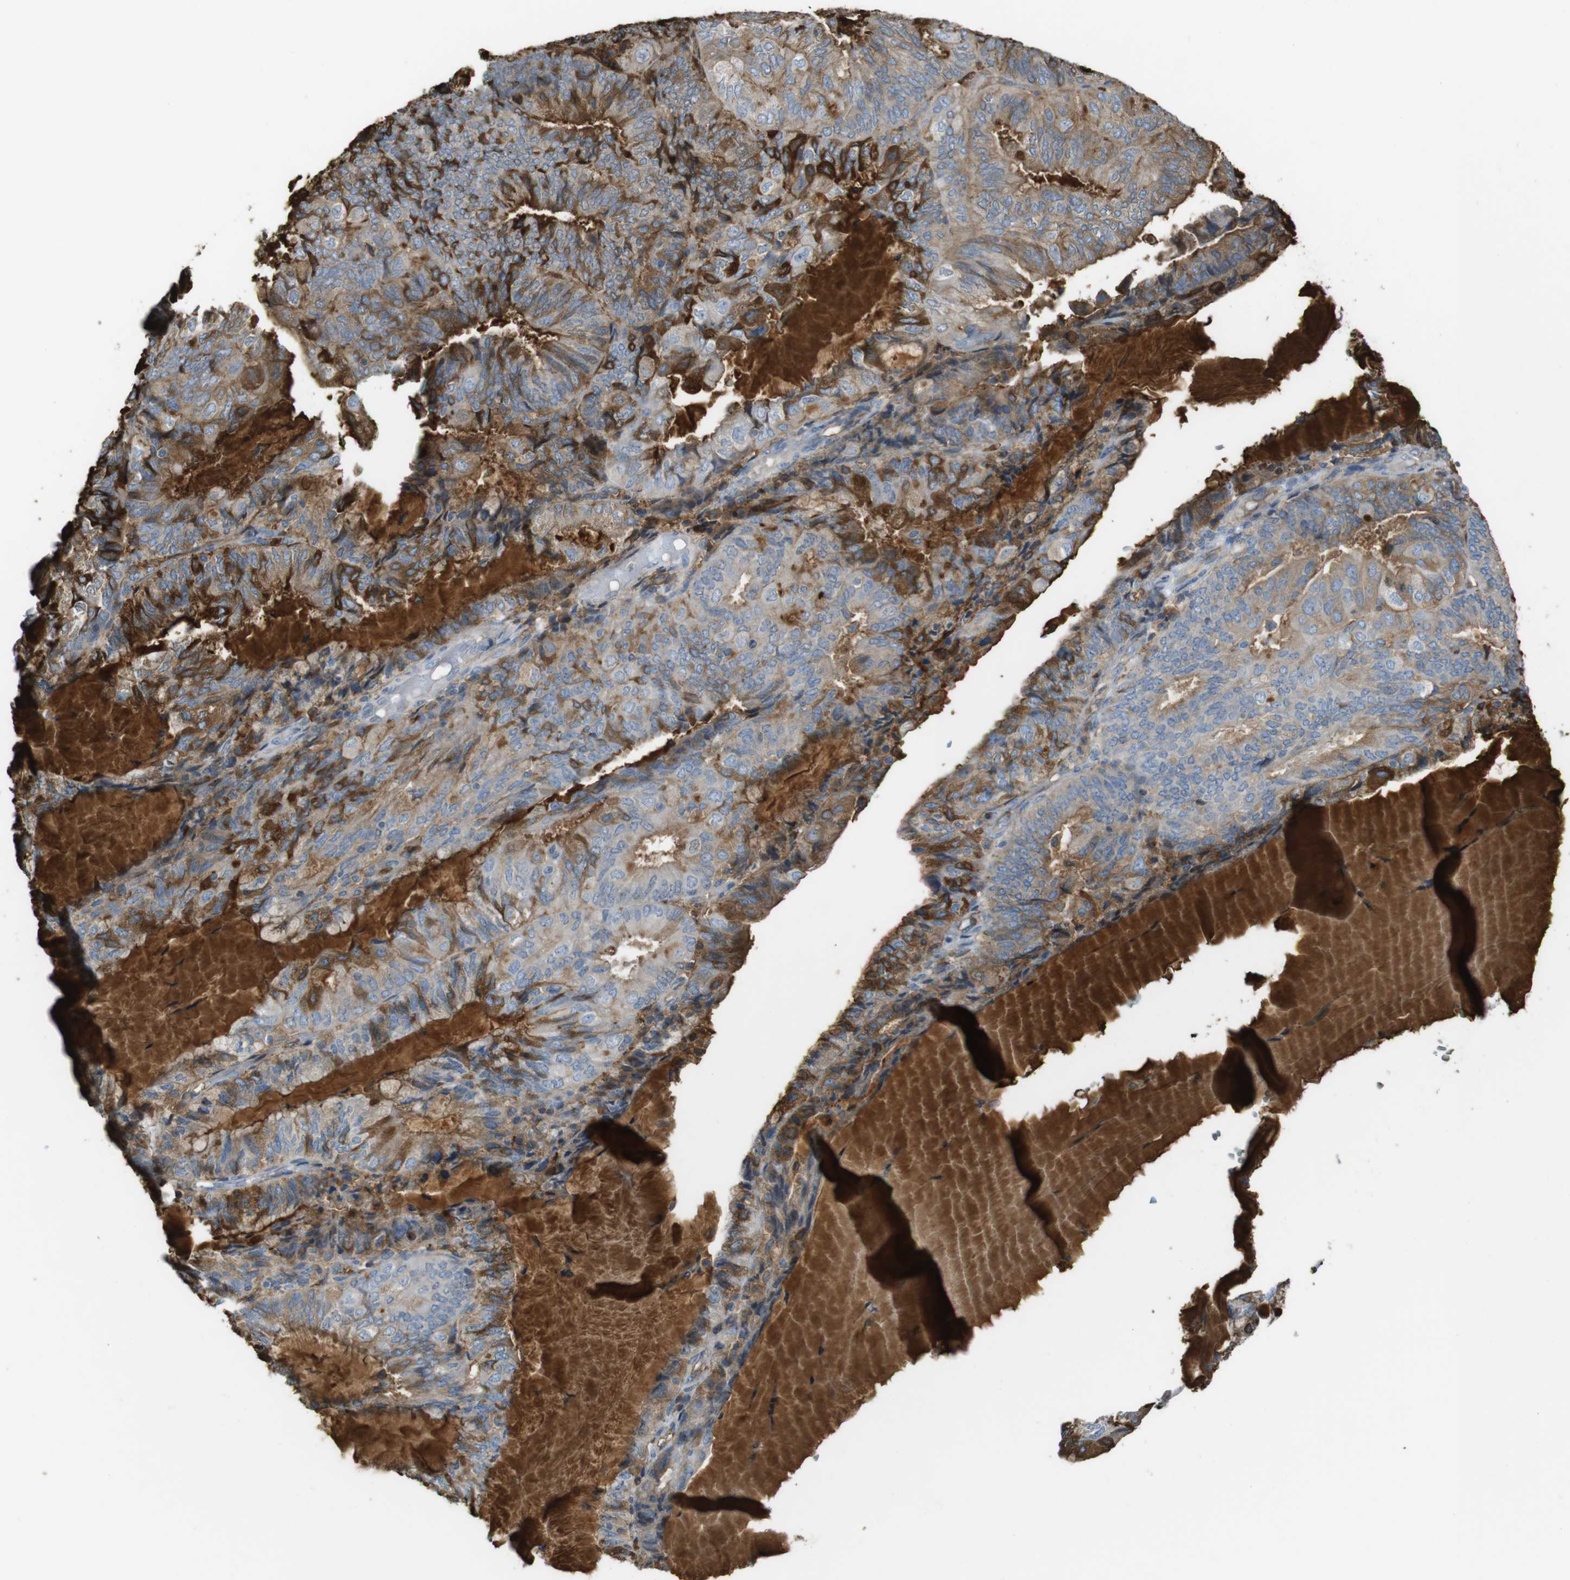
{"staining": {"intensity": "moderate", "quantity": "<25%", "location": "cytoplasmic/membranous"}, "tissue": "endometrial cancer", "cell_type": "Tumor cells", "image_type": "cancer", "snomed": [{"axis": "morphology", "description": "Adenocarcinoma, NOS"}, {"axis": "topography", "description": "Endometrium"}], "caption": "This photomicrograph shows immunohistochemistry staining of human endometrial cancer (adenocarcinoma), with low moderate cytoplasmic/membranous expression in approximately <25% of tumor cells.", "gene": "LTBP4", "patient": {"sex": "female", "age": 81}}